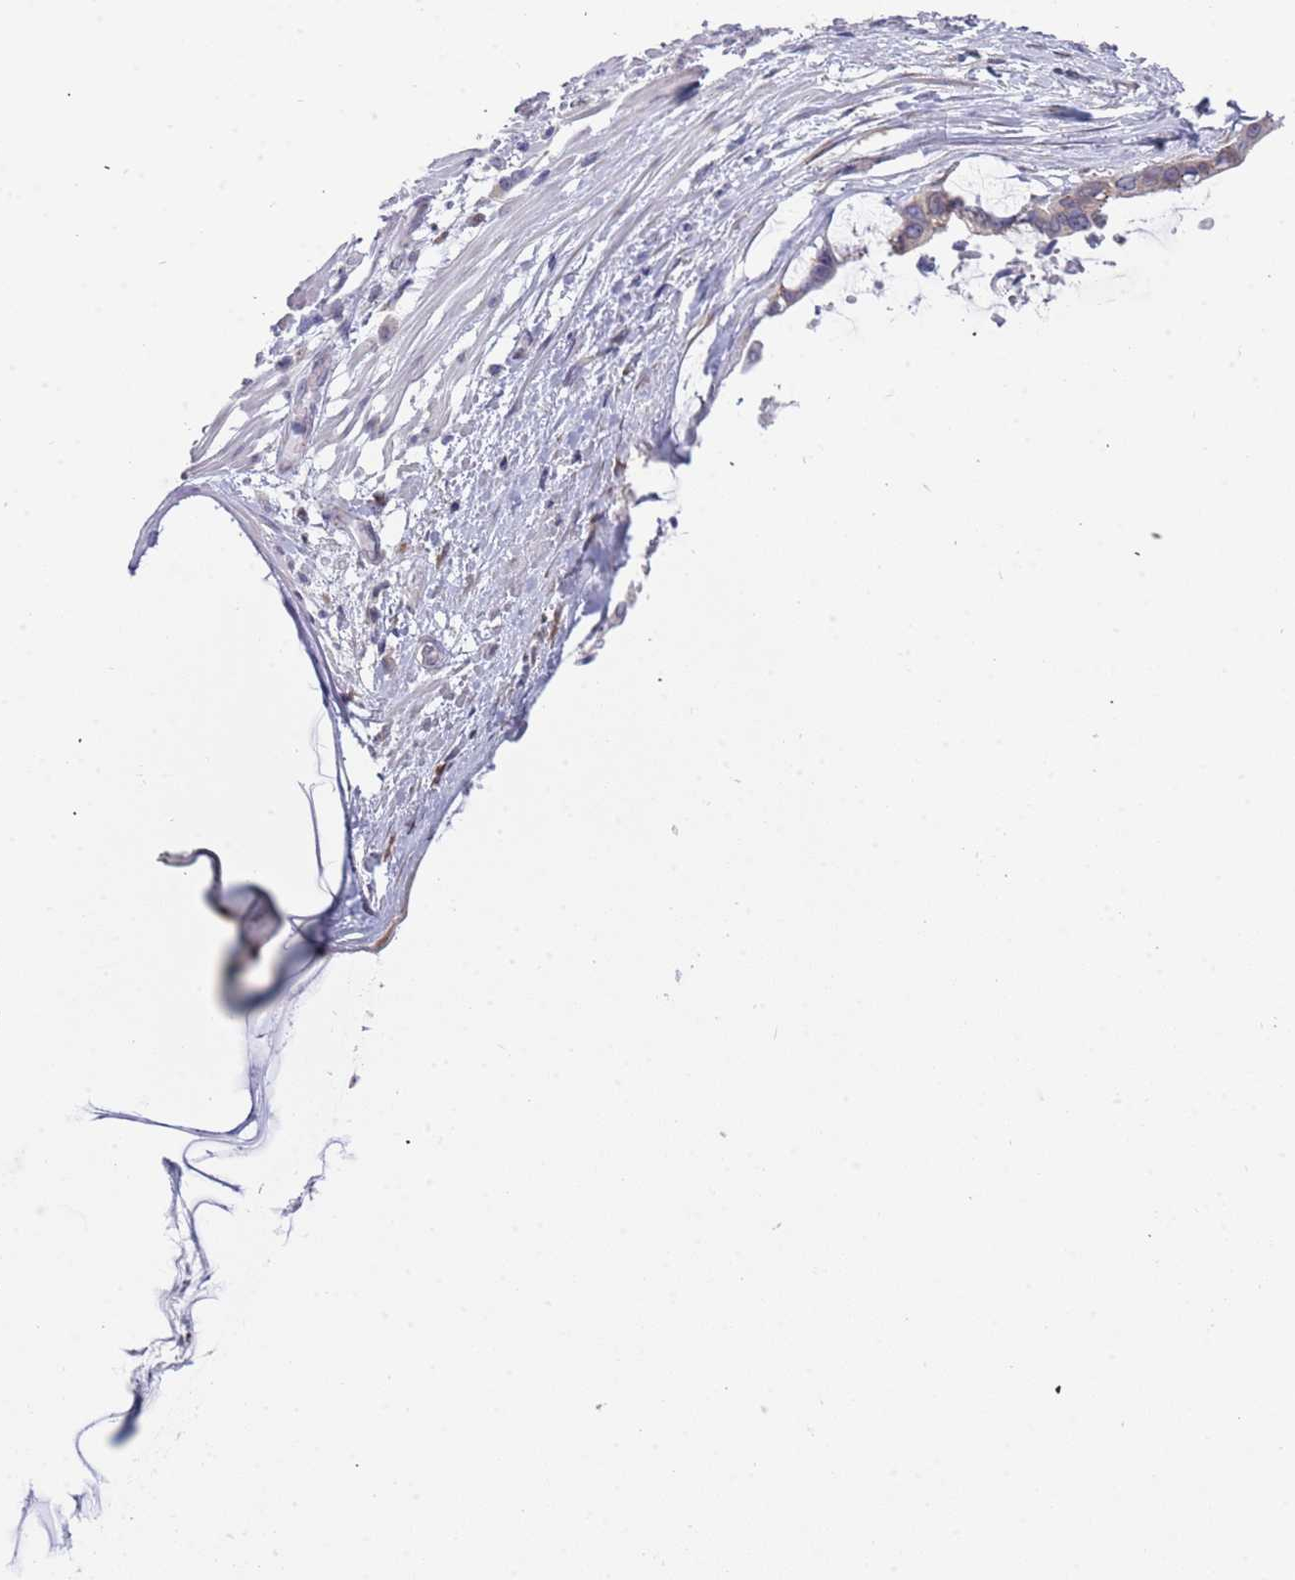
{"staining": {"intensity": "negative", "quantity": "none", "location": "none"}, "tissue": "ovarian cancer", "cell_type": "Tumor cells", "image_type": "cancer", "snomed": [{"axis": "morphology", "description": "Cystadenocarcinoma, mucinous, NOS"}, {"axis": "topography", "description": "Ovary"}], "caption": "The immunohistochemistry image has no significant staining in tumor cells of ovarian cancer (mucinous cystadenocarcinoma) tissue.", "gene": "TNRC6C", "patient": {"sex": "female", "age": 39}}